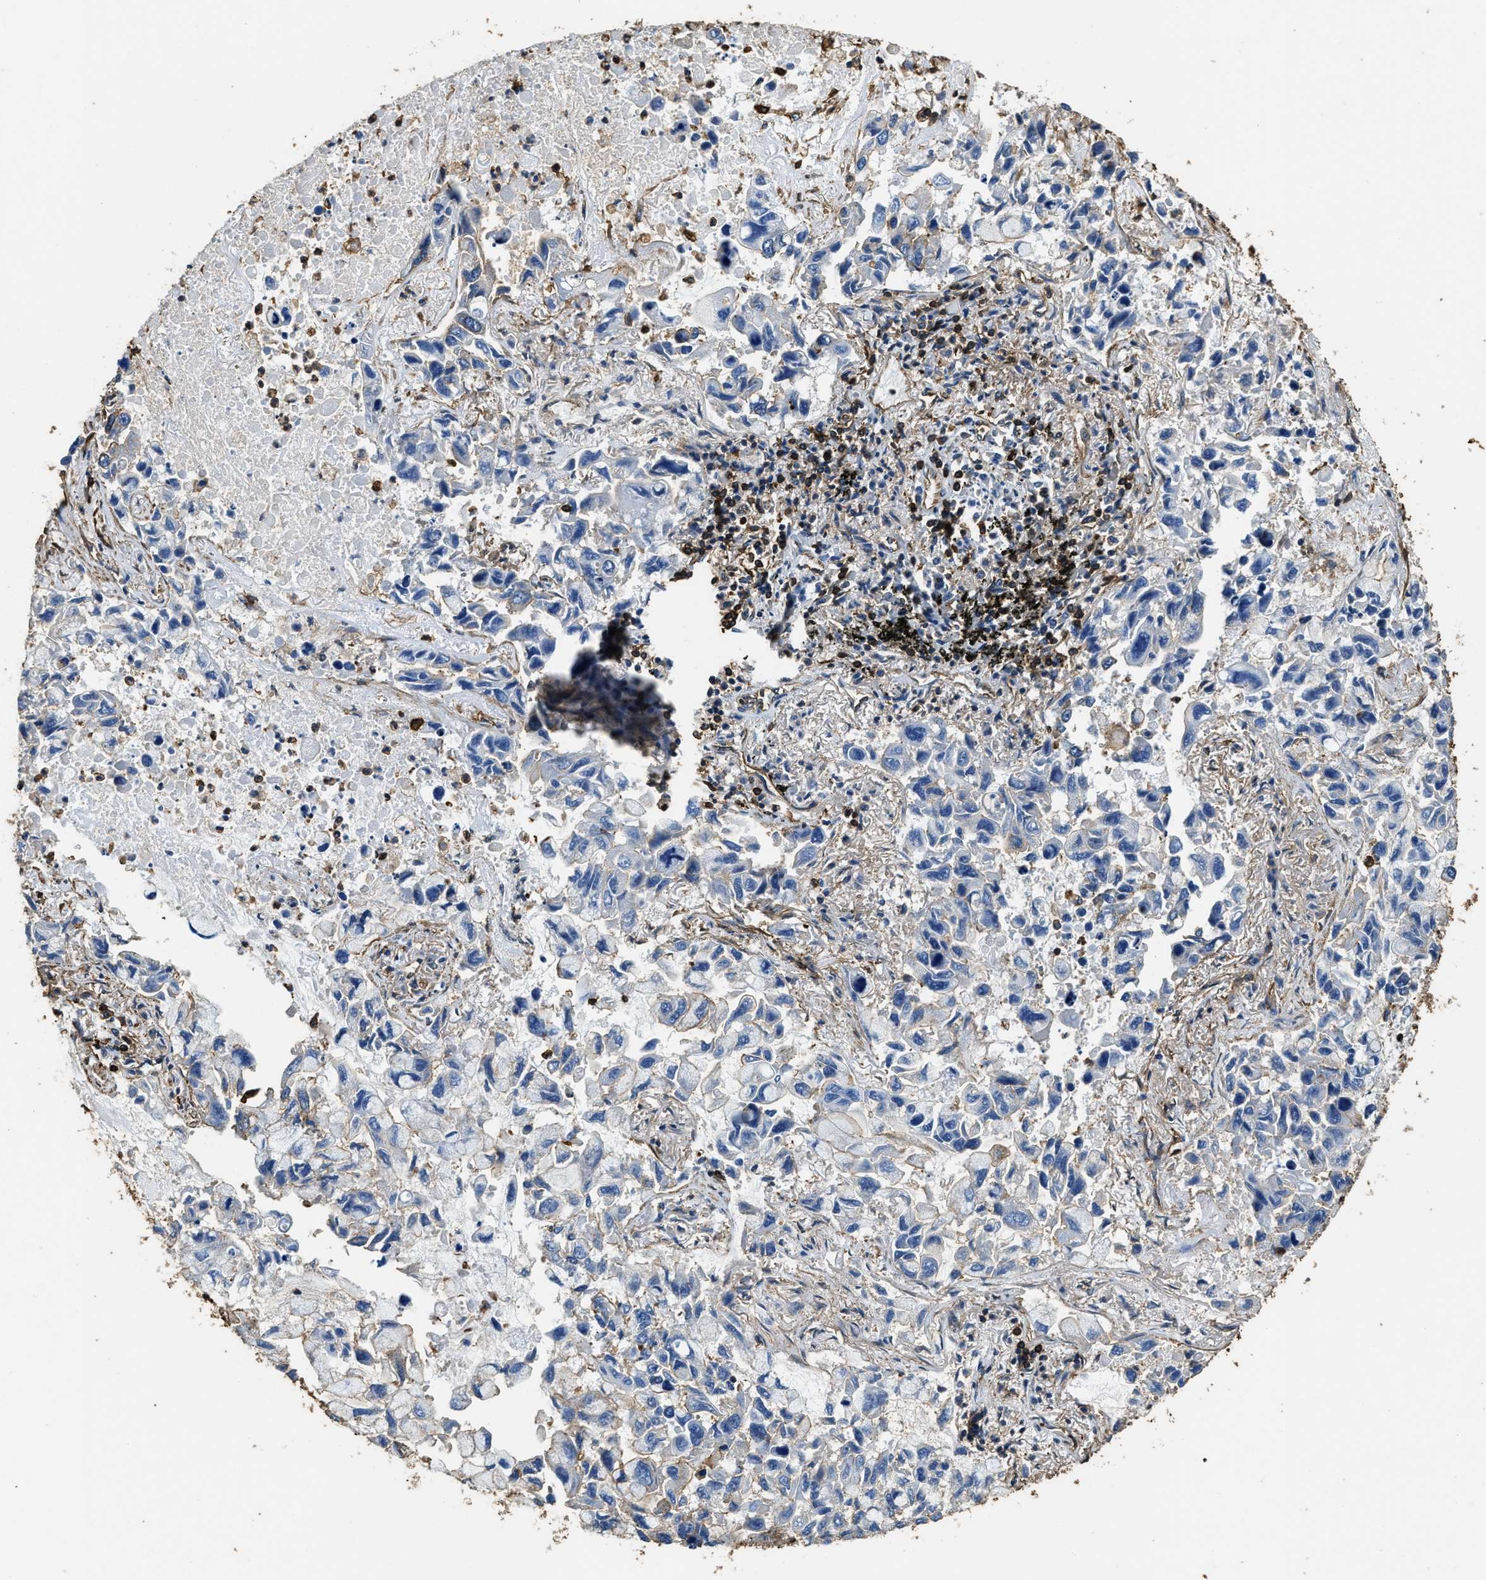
{"staining": {"intensity": "negative", "quantity": "none", "location": "none"}, "tissue": "lung cancer", "cell_type": "Tumor cells", "image_type": "cancer", "snomed": [{"axis": "morphology", "description": "Adenocarcinoma, NOS"}, {"axis": "topography", "description": "Lung"}], "caption": "IHC of human lung cancer reveals no expression in tumor cells.", "gene": "ACCS", "patient": {"sex": "male", "age": 64}}